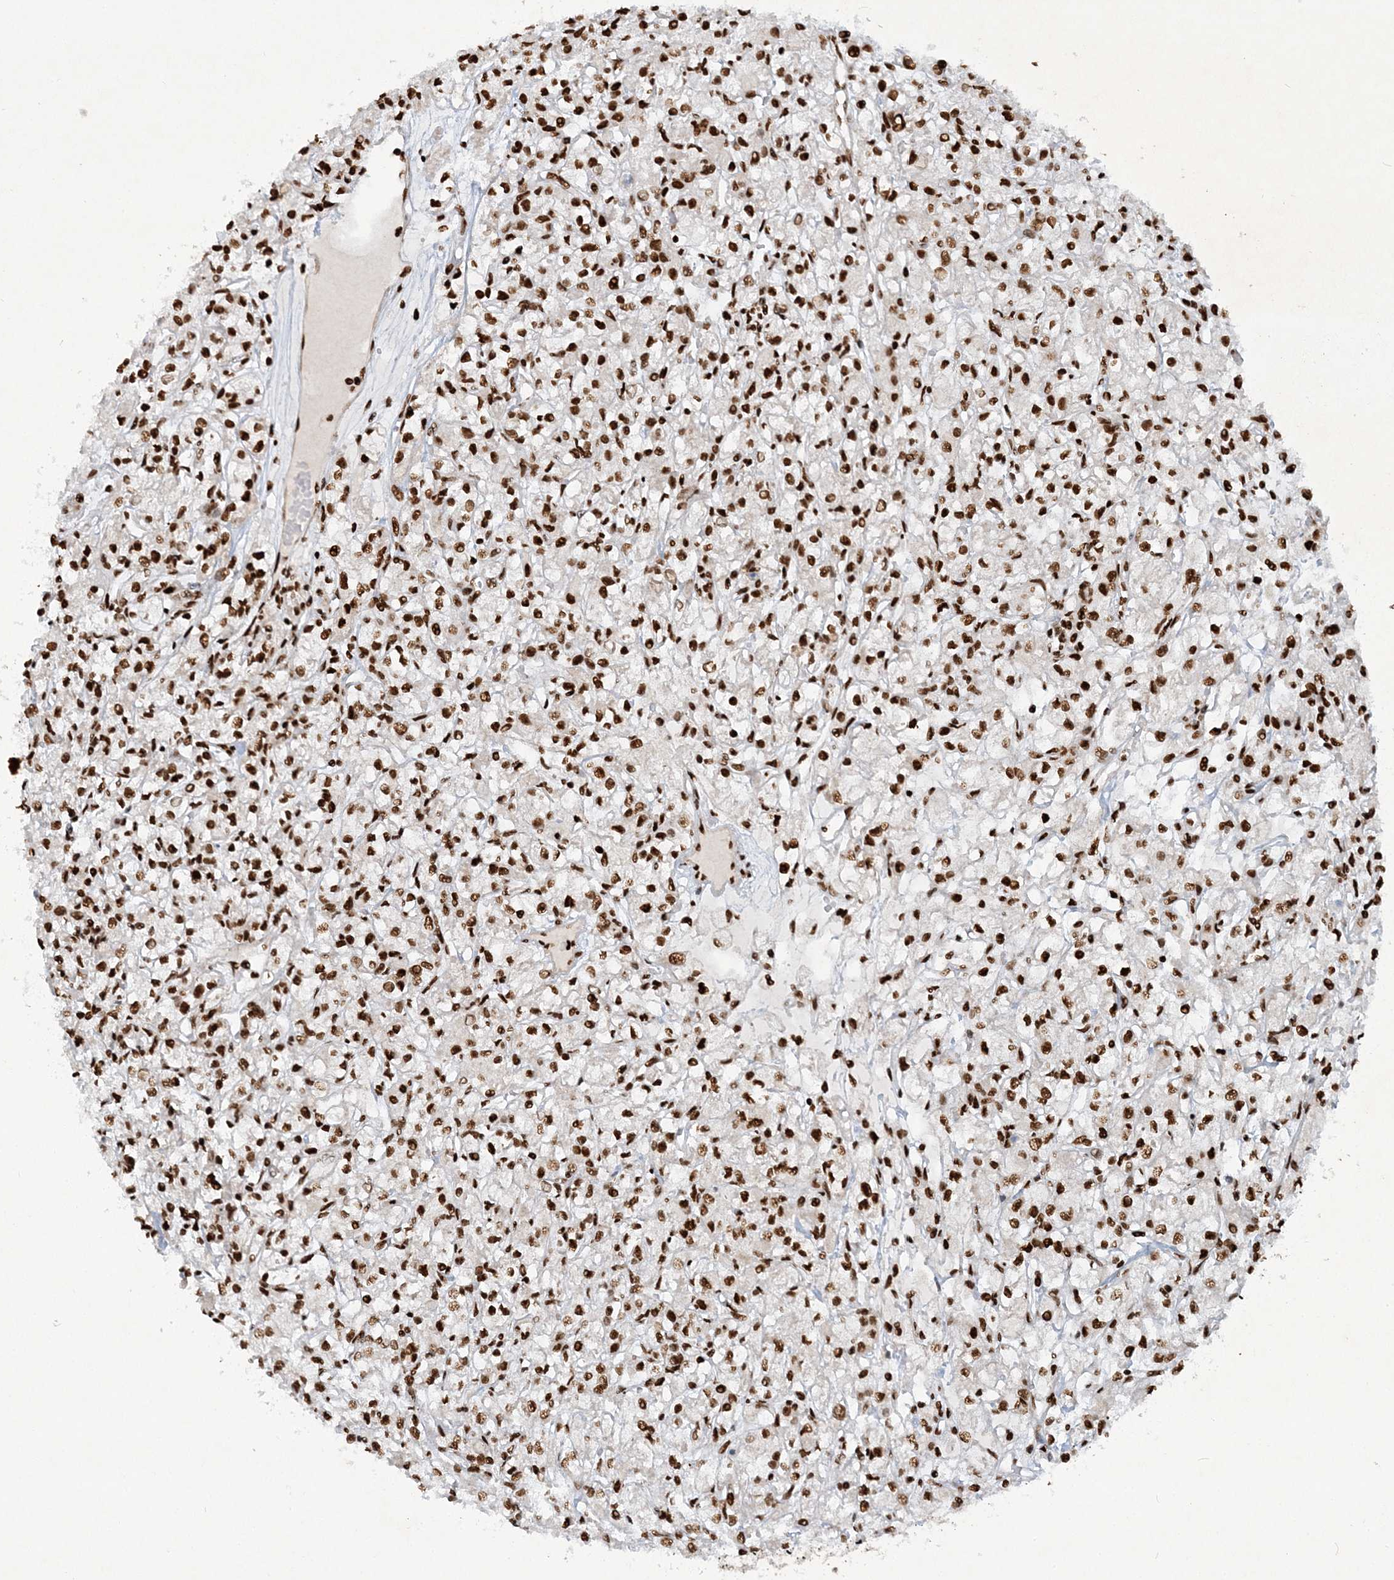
{"staining": {"intensity": "strong", "quantity": ">75%", "location": "nuclear"}, "tissue": "renal cancer", "cell_type": "Tumor cells", "image_type": "cancer", "snomed": [{"axis": "morphology", "description": "Adenocarcinoma, NOS"}, {"axis": "topography", "description": "Kidney"}], "caption": "DAB immunohistochemical staining of renal adenocarcinoma displays strong nuclear protein expression in about >75% of tumor cells.", "gene": "DELE1", "patient": {"sex": "female", "age": 59}}